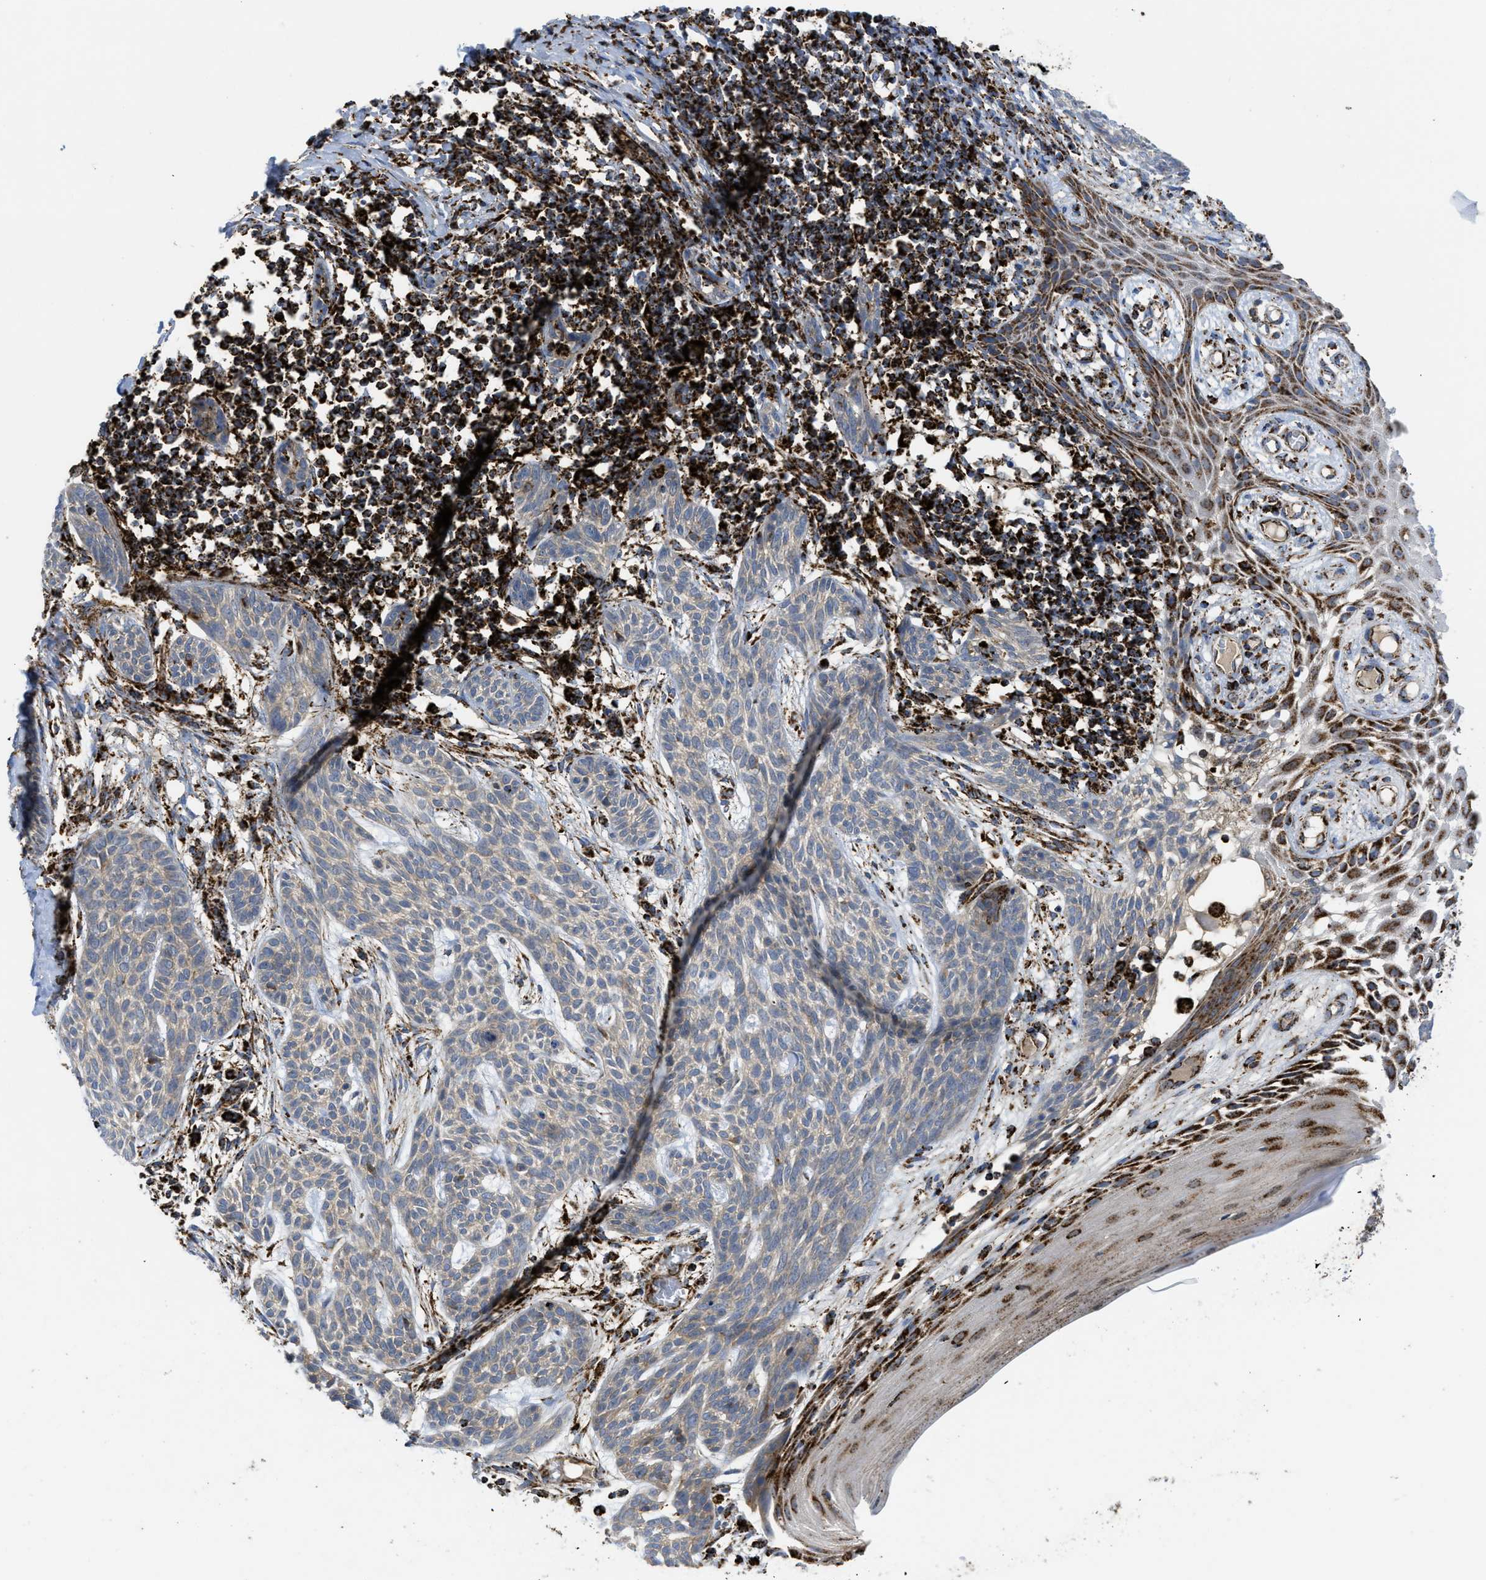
{"staining": {"intensity": "weak", "quantity": ">75%", "location": "cytoplasmic/membranous"}, "tissue": "skin cancer", "cell_type": "Tumor cells", "image_type": "cancer", "snomed": [{"axis": "morphology", "description": "Basal cell carcinoma"}, {"axis": "topography", "description": "Skin"}], "caption": "Immunohistochemical staining of skin cancer demonstrates weak cytoplasmic/membranous protein staining in about >75% of tumor cells.", "gene": "SQOR", "patient": {"sex": "female", "age": 59}}